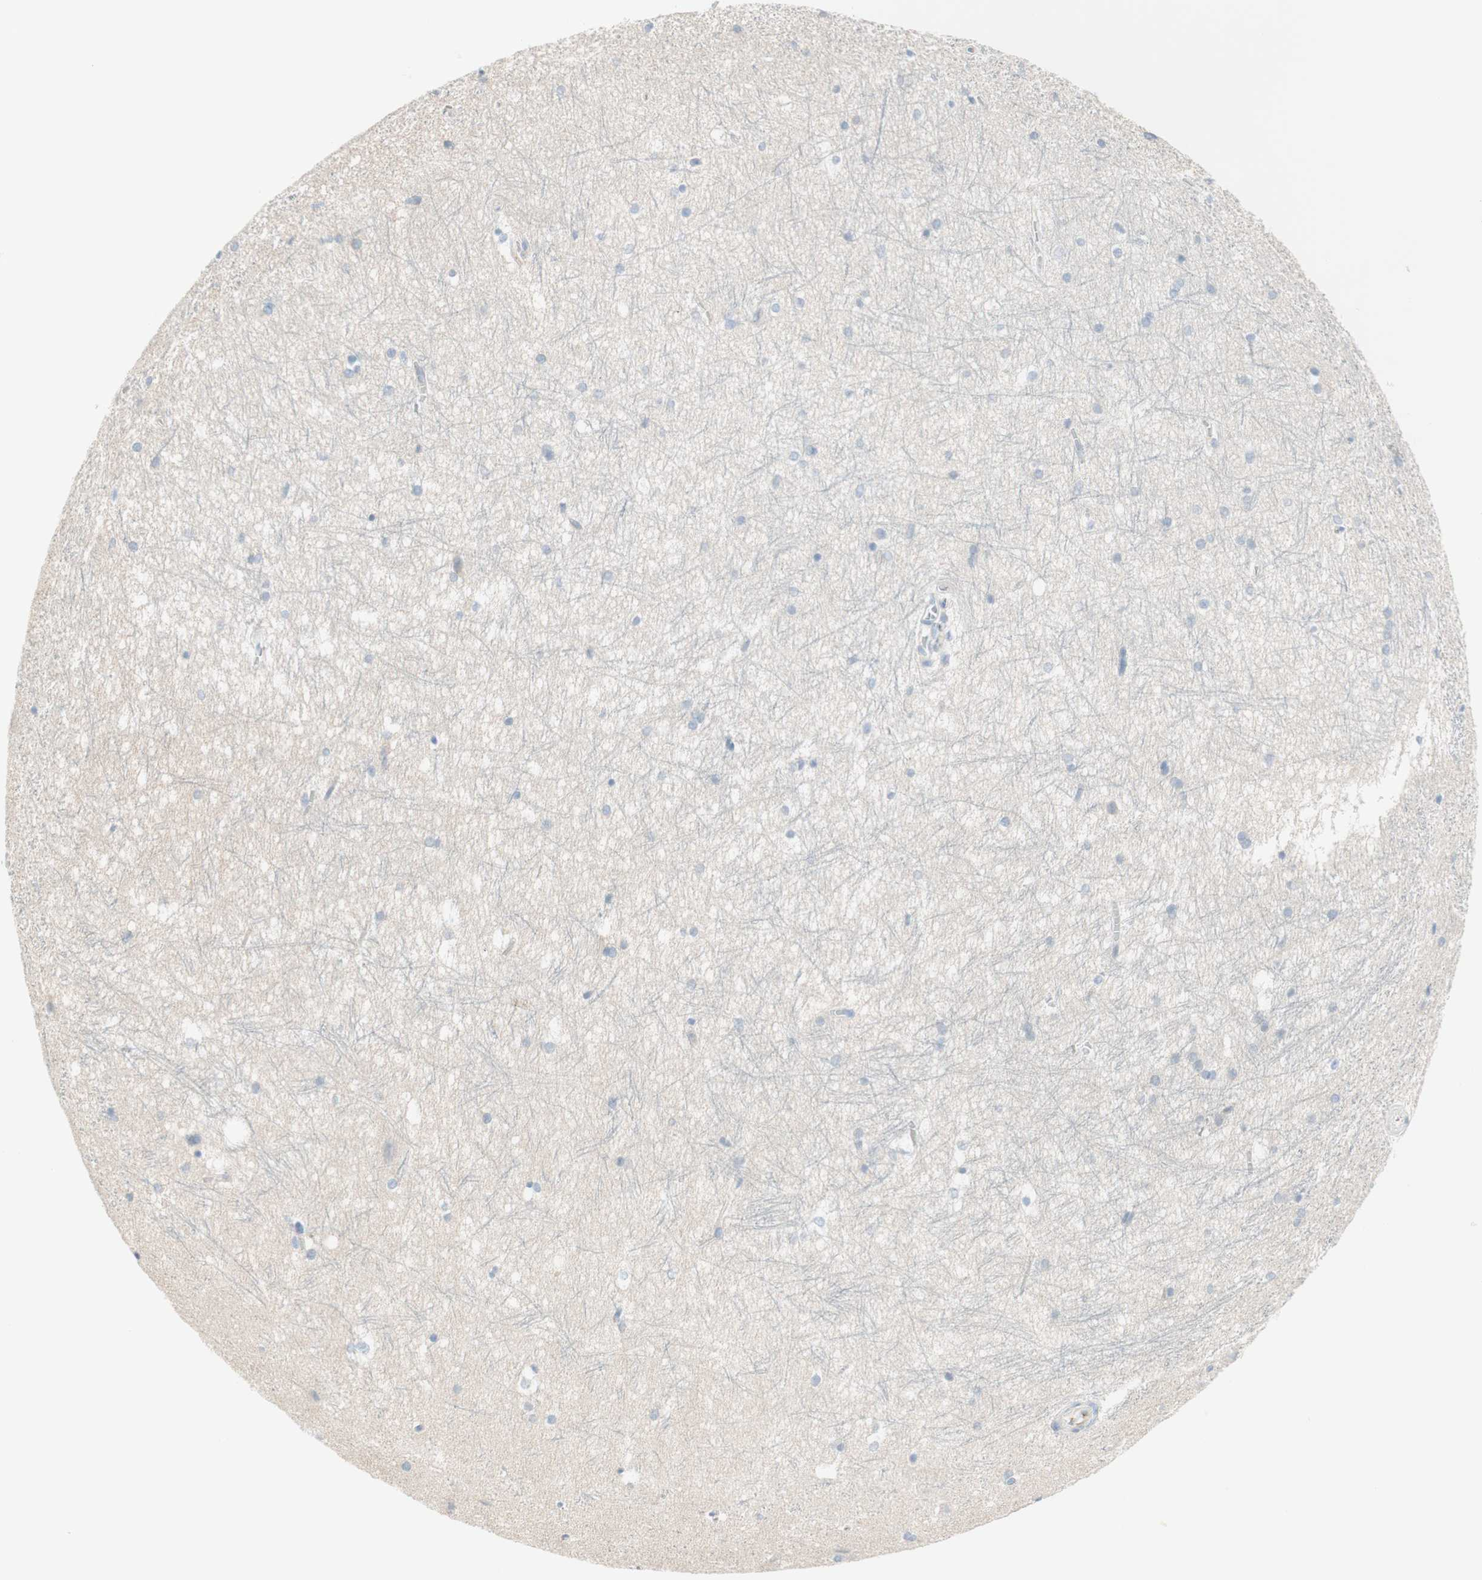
{"staining": {"intensity": "moderate", "quantity": "<25%", "location": "nuclear"}, "tissue": "hippocampus", "cell_type": "Glial cells", "image_type": "normal", "snomed": [{"axis": "morphology", "description": "Normal tissue, NOS"}, {"axis": "topography", "description": "Hippocampus"}], "caption": "A high-resolution histopathology image shows immunohistochemistry staining of normal hippocampus, which reveals moderate nuclear positivity in about <25% of glial cells.", "gene": "KNG1", "patient": {"sex": "female", "age": 19}}